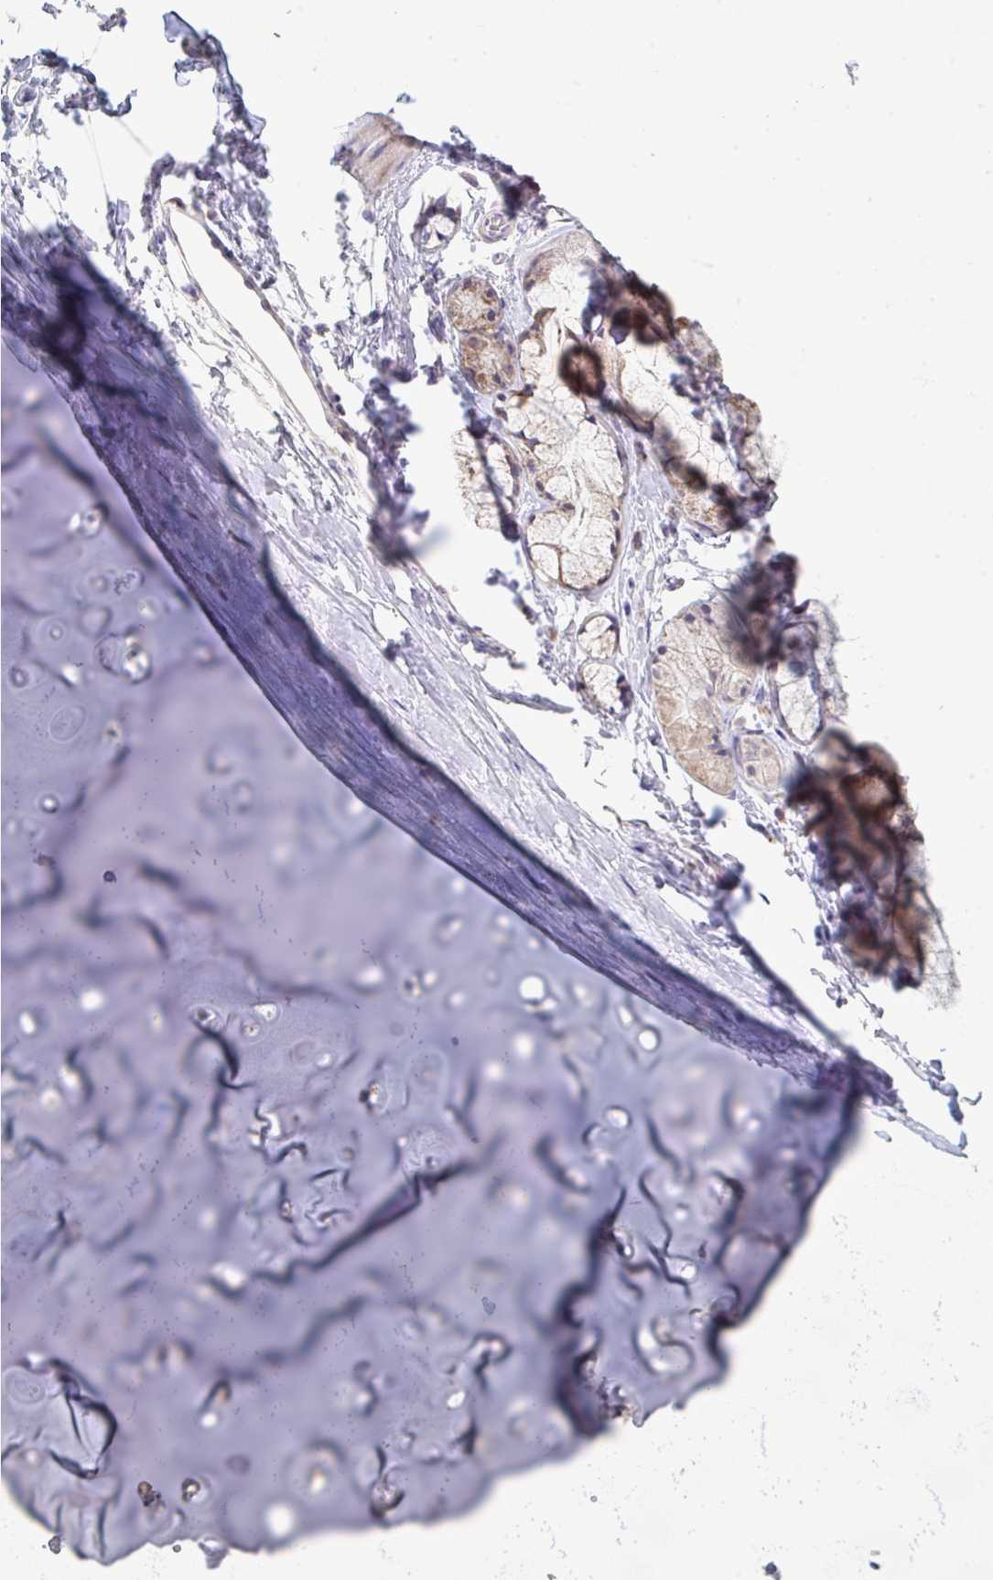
{"staining": {"intensity": "negative", "quantity": "none", "location": "none"}, "tissue": "adipose tissue", "cell_type": "Adipocytes", "image_type": "normal", "snomed": [{"axis": "morphology", "description": "Normal tissue, NOS"}, {"axis": "morphology", "description": "Degeneration, NOS"}, {"axis": "topography", "description": "Cartilage tissue"}, {"axis": "topography", "description": "Lung"}], "caption": "A photomicrograph of human adipose tissue is negative for staining in adipocytes. Nuclei are stained in blue.", "gene": "NDUFA7", "patient": {"sex": "female", "age": 61}}